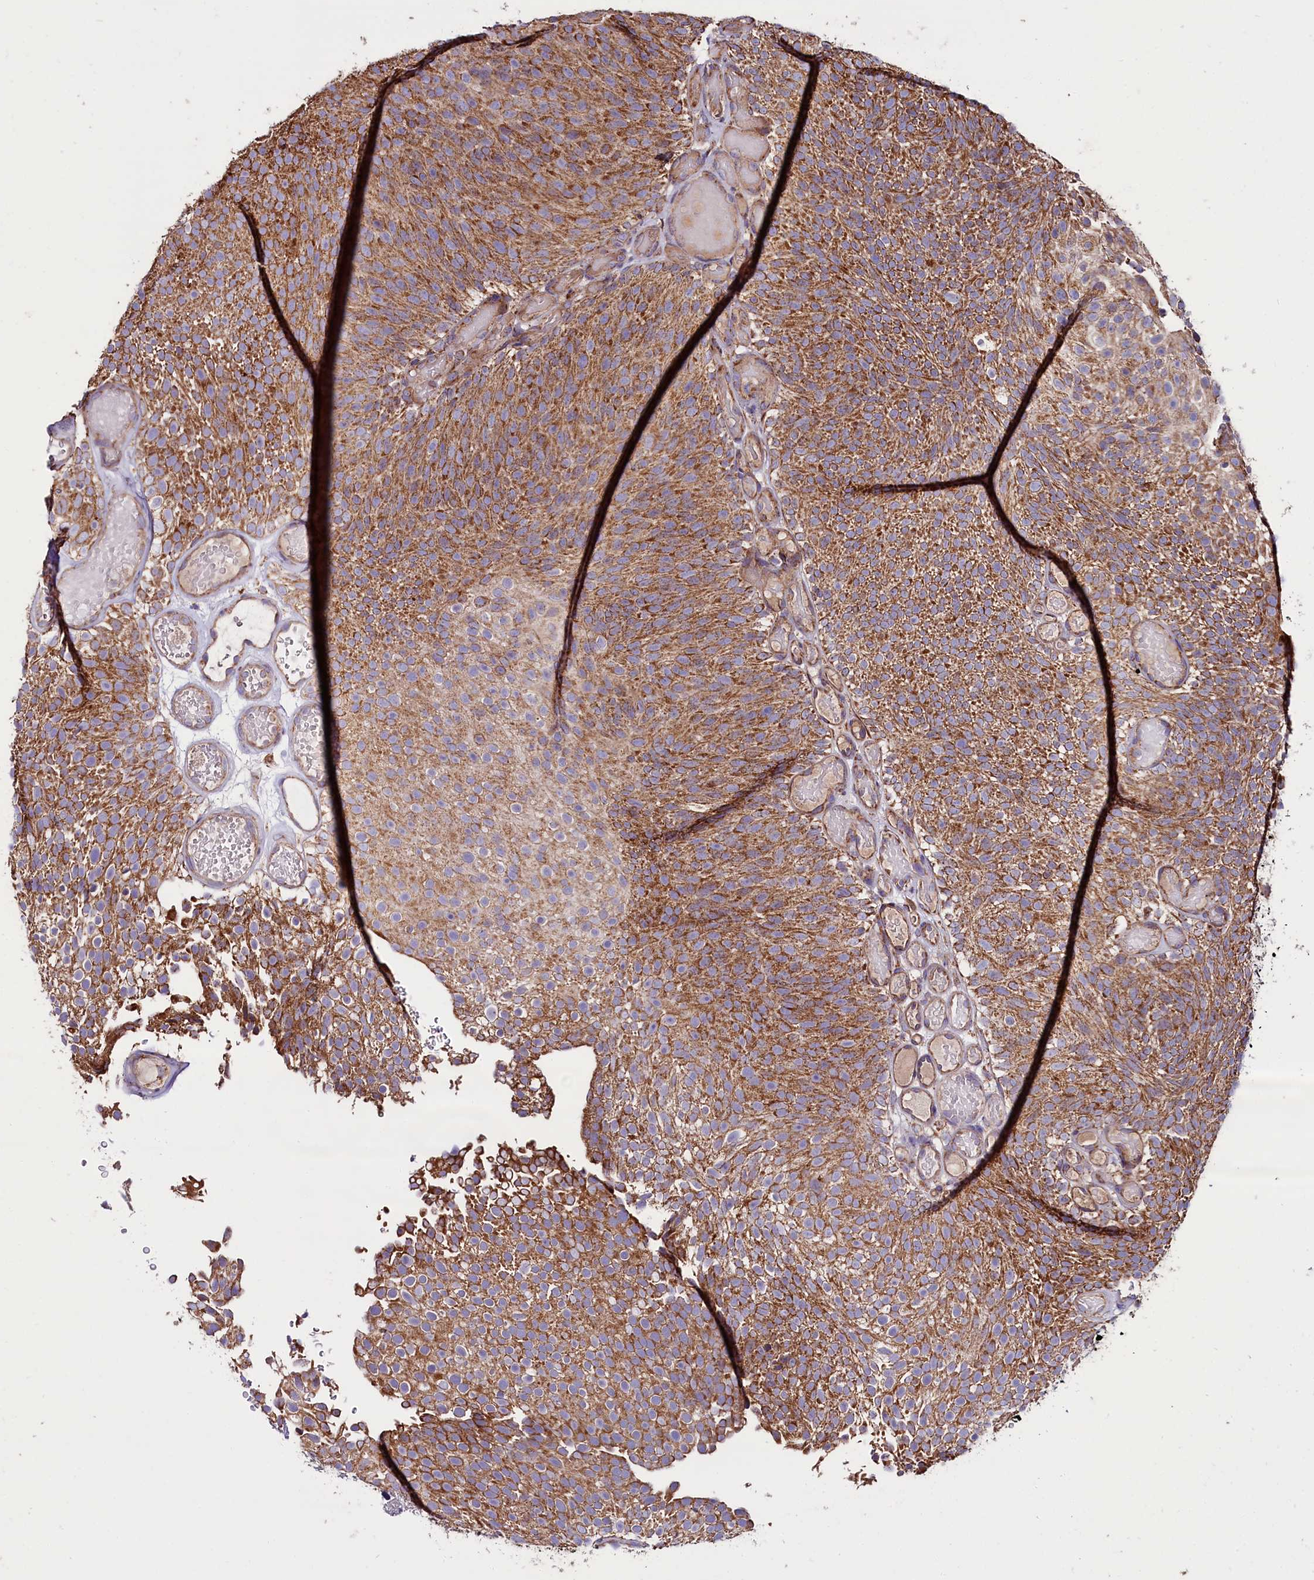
{"staining": {"intensity": "moderate", "quantity": ">75%", "location": "cytoplasmic/membranous"}, "tissue": "urothelial cancer", "cell_type": "Tumor cells", "image_type": "cancer", "snomed": [{"axis": "morphology", "description": "Urothelial carcinoma, Low grade"}, {"axis": "topography", "description": "Urinary bladder"}], "caption": "Urothelial cancer stained for a protein (brown) shows moderate cytoplasmic/membranous positive expression in about >75% of tumor cells.", "gene": "ZSWIM1", "patient": {"sex": "male", "age": 78}}